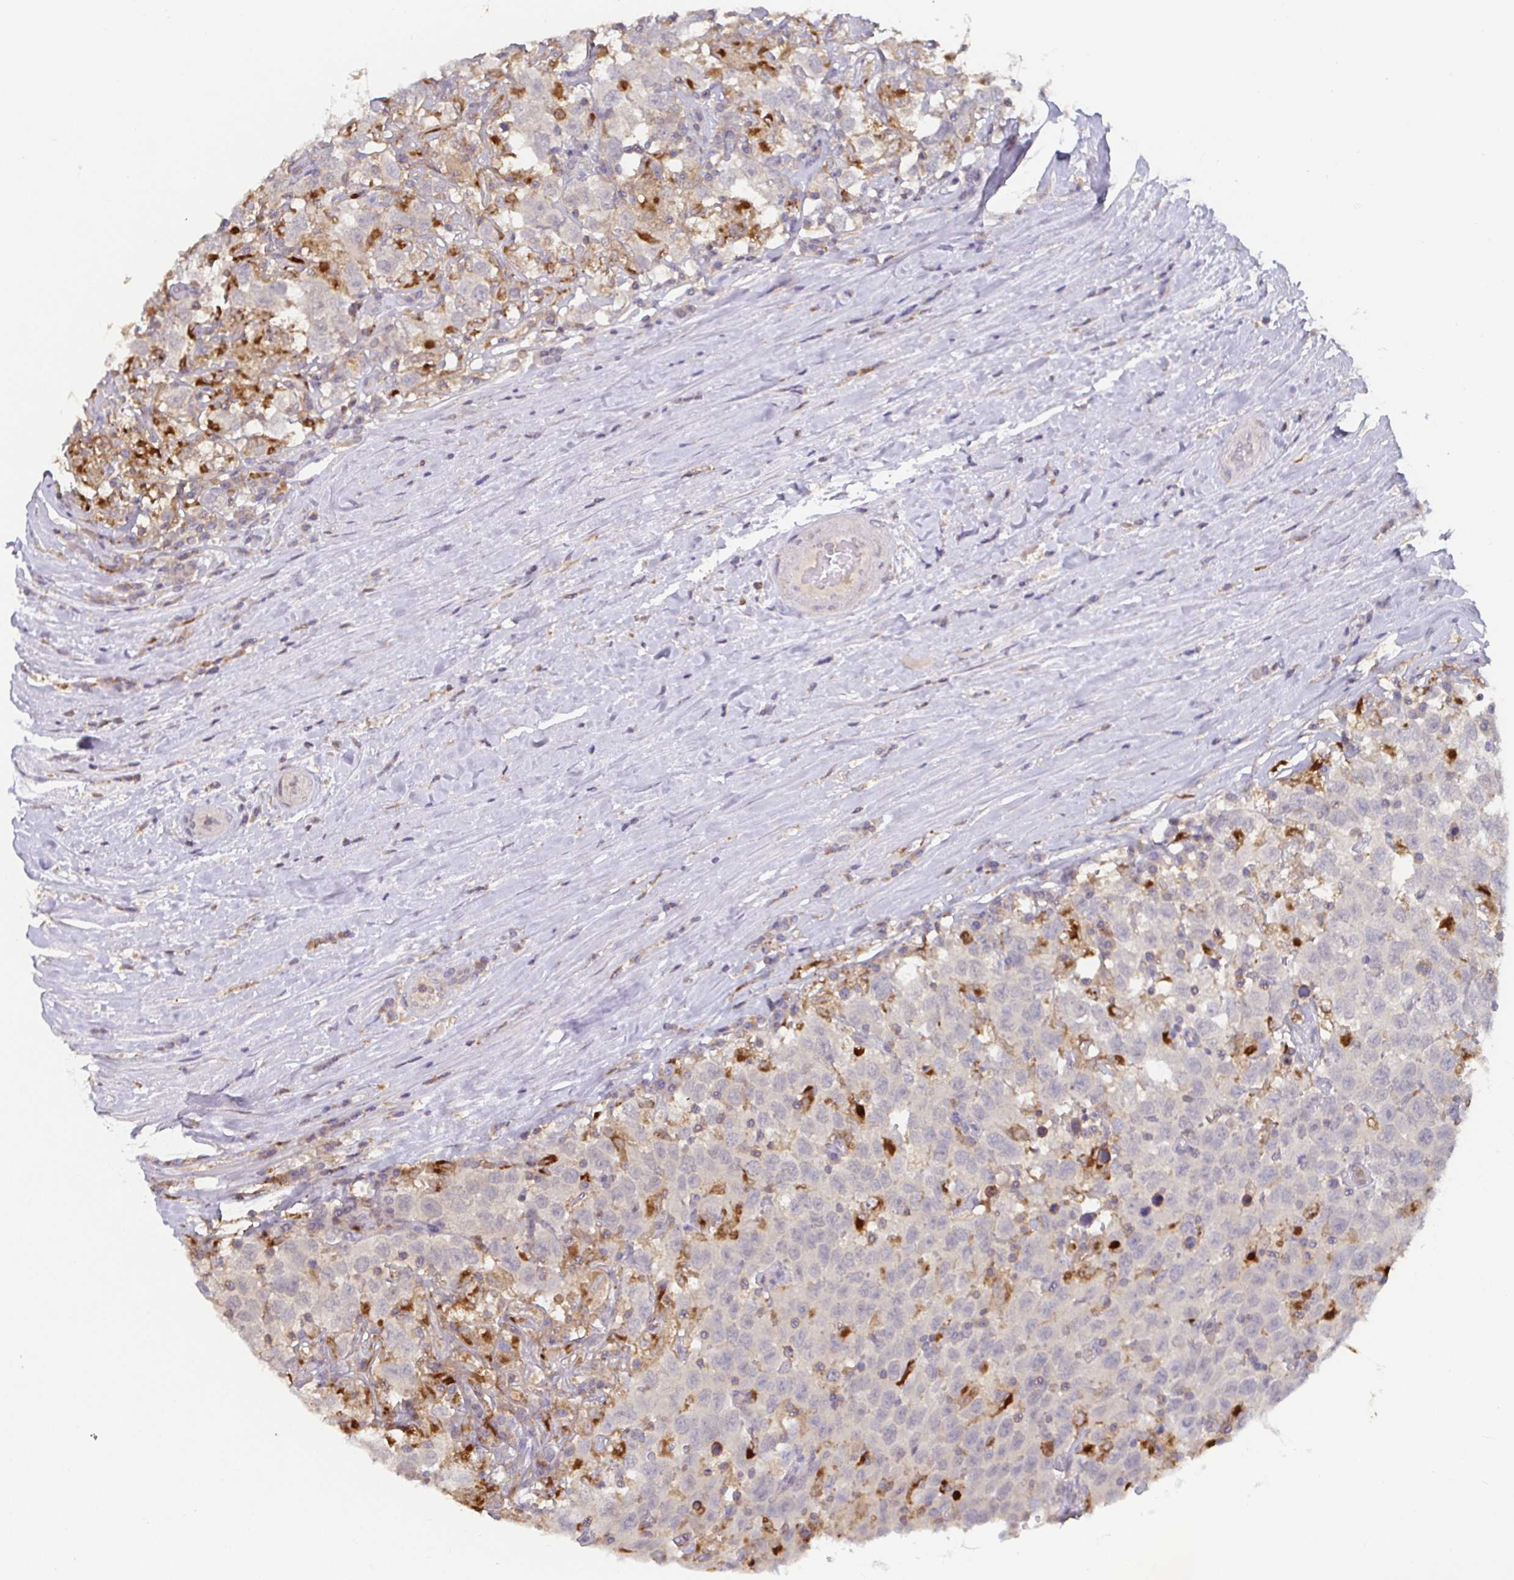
{"staining": {"intensity": "negative", "quantity": "none", "location": "none"}, "tissue": "testis cancer", "cell_type": "Tumor cells", "image_type": "cancer", "snomed": [{"axis": "morphology", "description": "Seminoma, NOS"}, {"axis": "topography", "description": "Testis"}], "caption": "Tumor cells are negative for protein expression in human seminoma (testis).", "gene": "CDH18", "patient": {"sex": "male", "age": 41}}